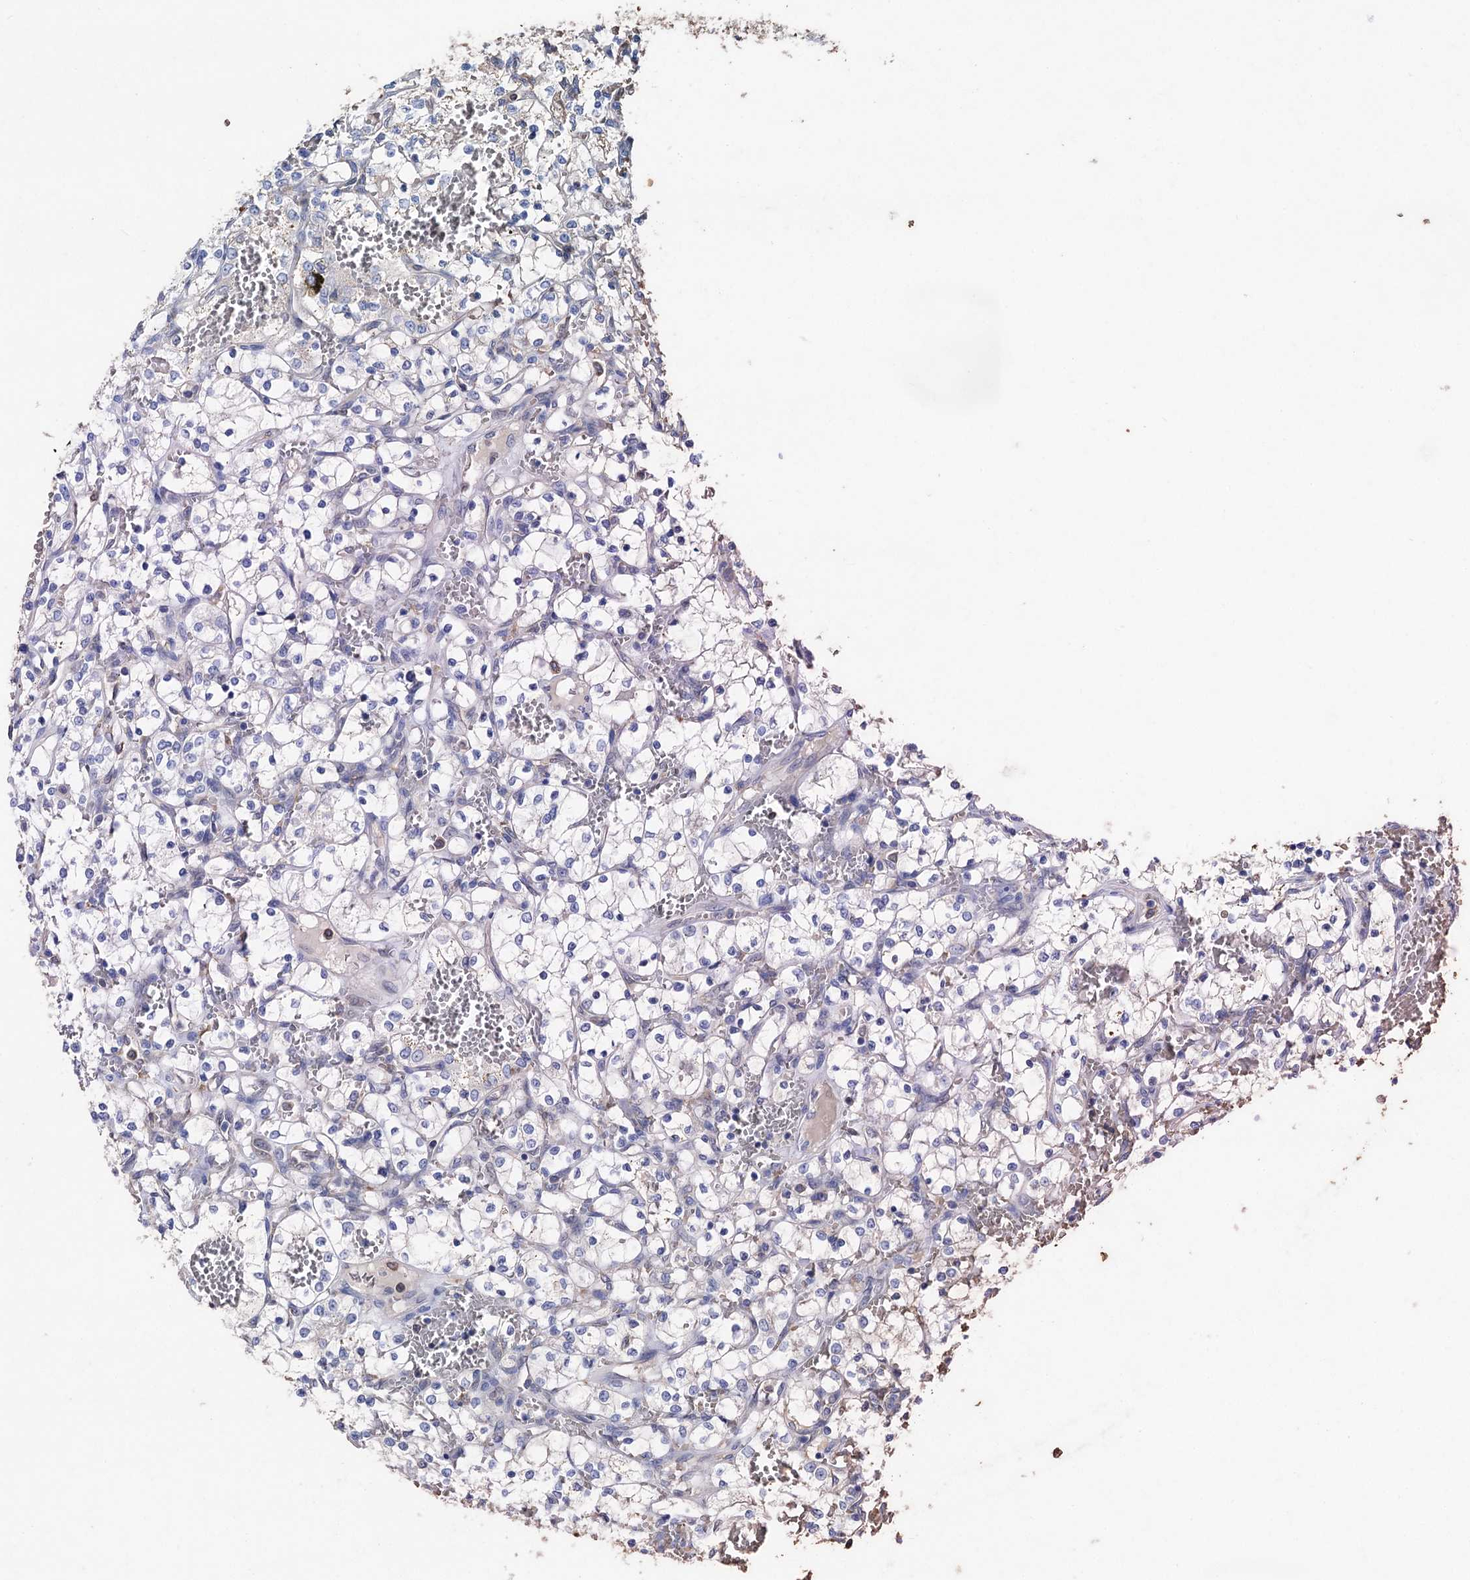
{"staining": {"intensity": "negative", "quantity": "none", "location": "none"}, "tissue": "renal cancer", "cell_type": "Tumor cells", "image_type": "cancer", "snomed": [{"axis": "morphology", "description": "Adenocarcinoma, NOS"}, {"axis": "topography", "description": "Kidney"}], "caption": "Immunohistochemical staining of human adenocarcinoma (renal) displays no significant expression in tumor cells.", "gene": "STING1", "patient": {"sex": "female", "age": 69}}